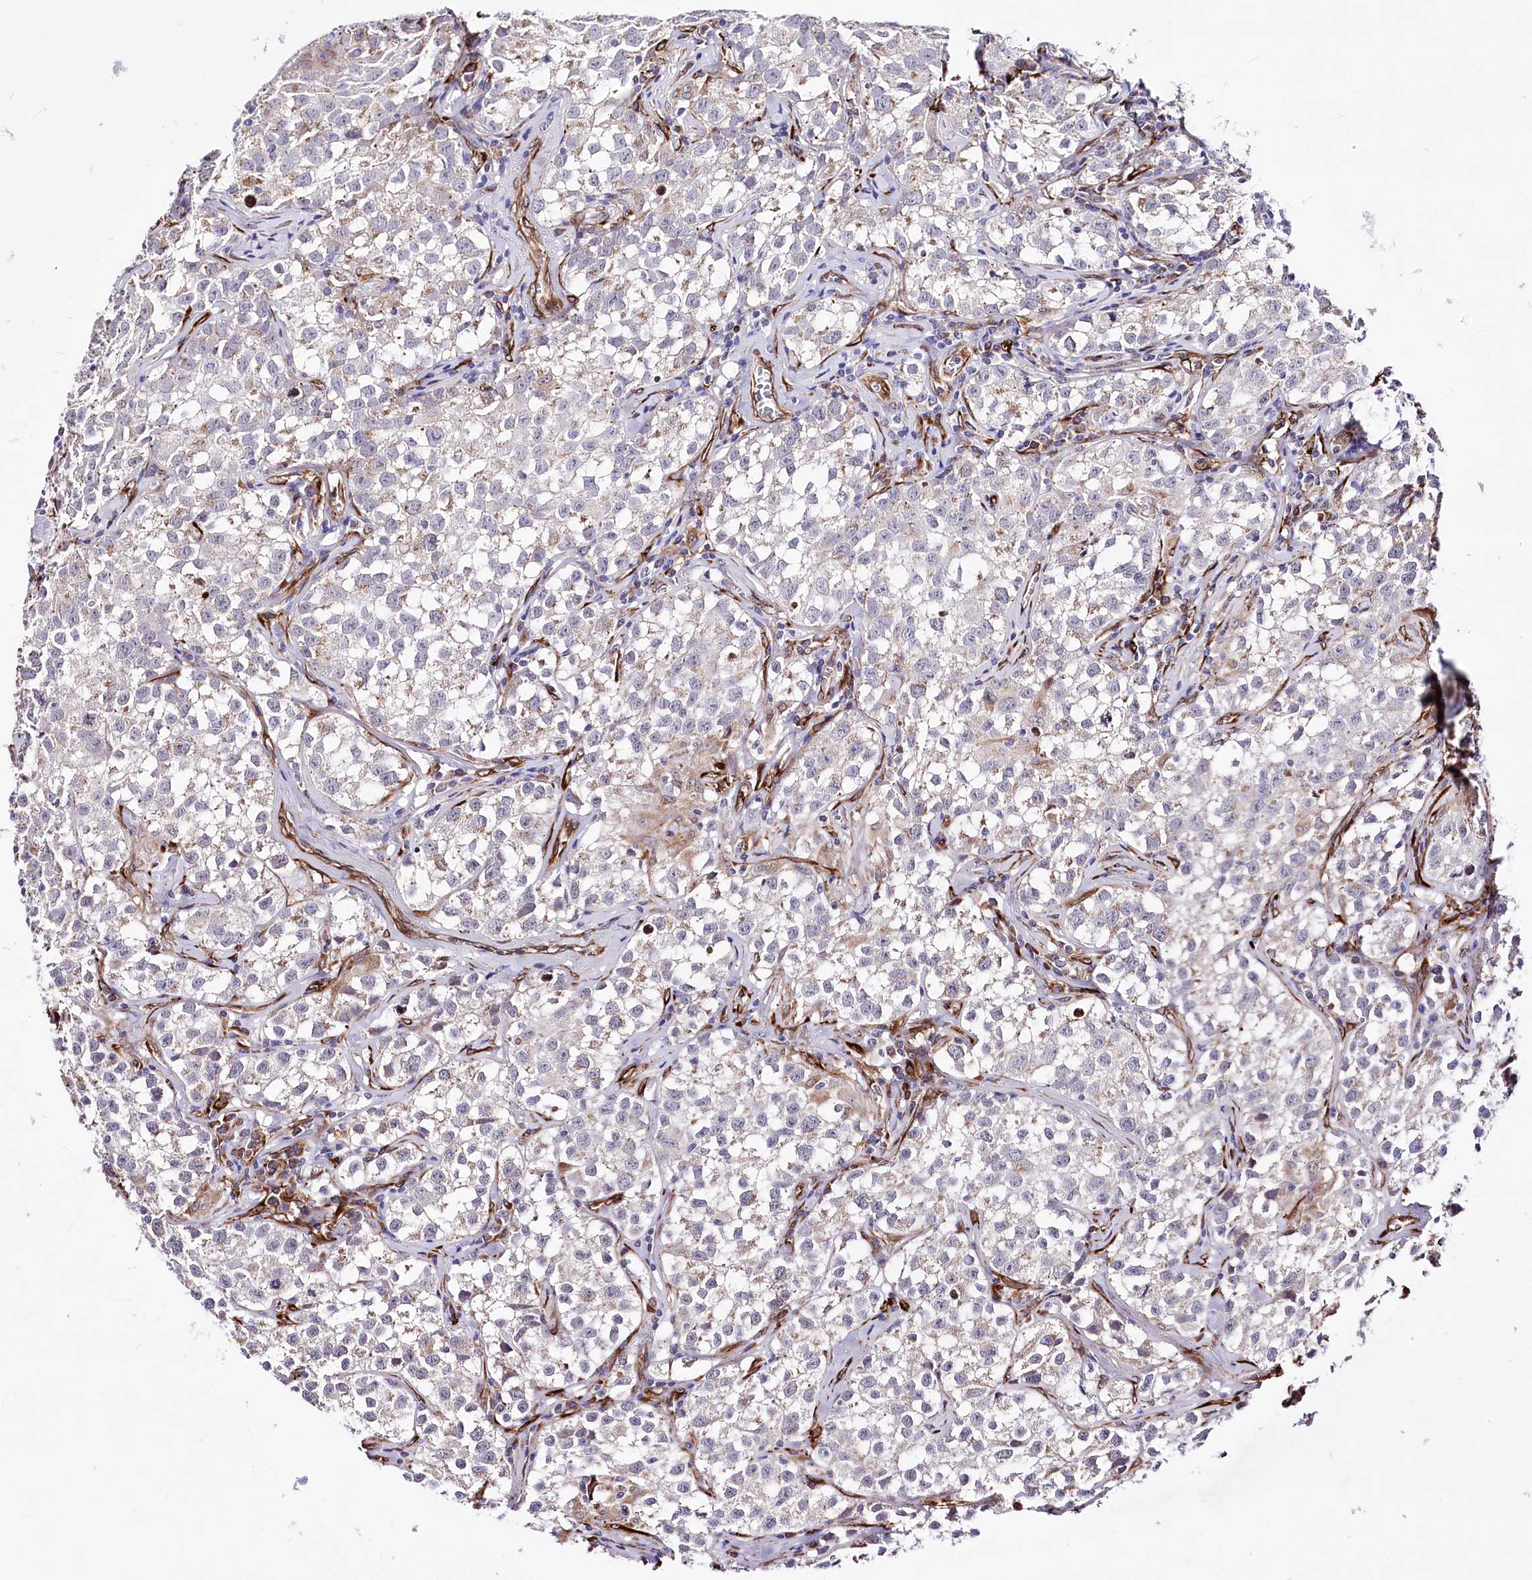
{"staining": {"intensity": "negative", "quantity": "none", "location": "none"}, "tissue": "testis cancer", "cell_type": "Tumor cells", "image_type": "cancer", "snomed": [{"axis": "morphology", "description": "Seminoma, NOS"}, {"axis": "morphology", "description": "Carcinoma, Embryonal, NOS"}, {"axis": "topography", "description": "Testis"}], "caption": "Immunohistochemical staining of testis cancer reveals no significant staining in tumor cells. Nuclei are stained in blue.", "gene": "WWC1", "patient": {"sex": "male", "age": 43}}